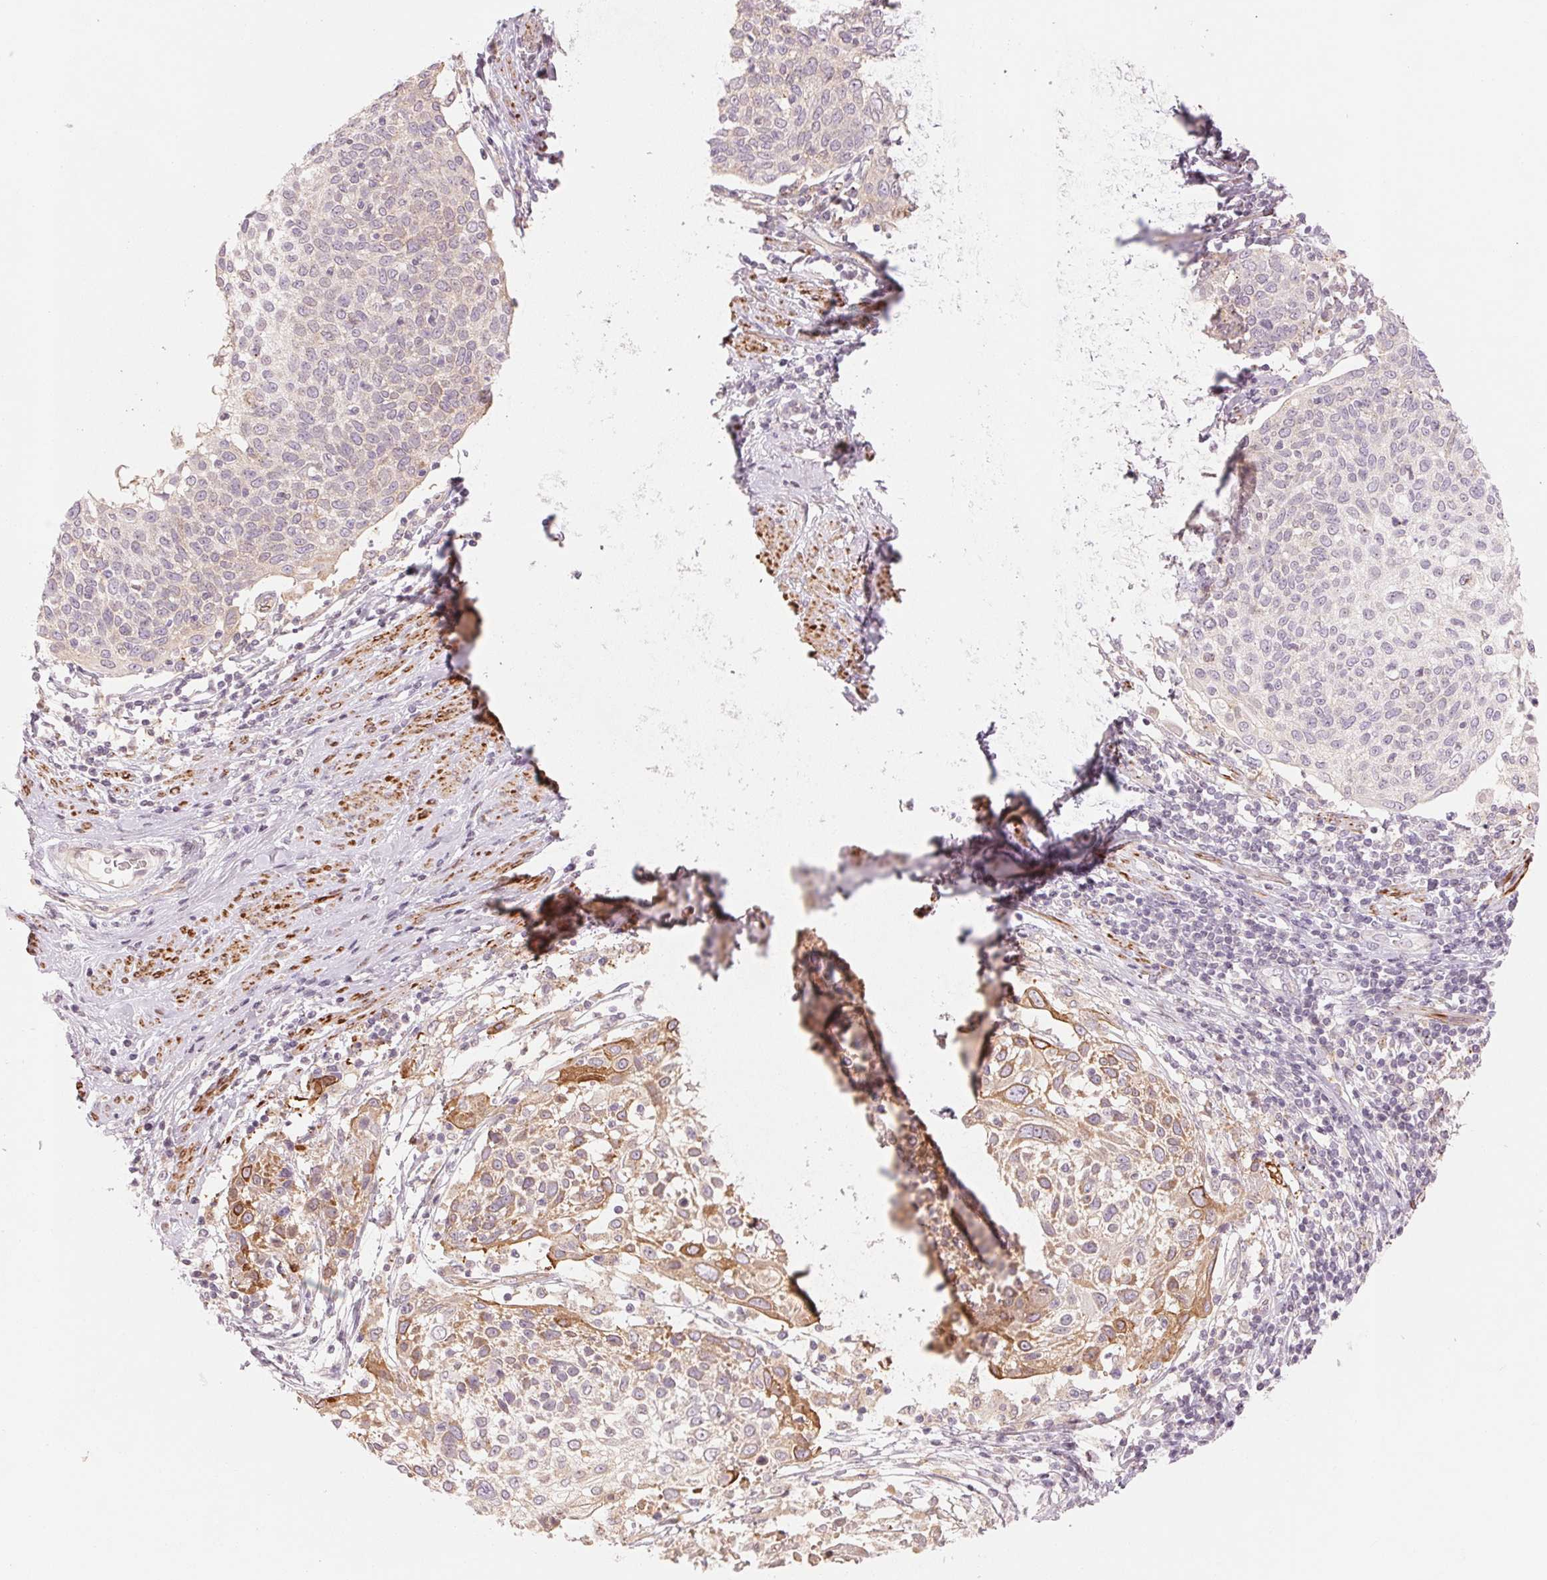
{"staining": {"intensity": "negative", "quantity": "none", "location": "none"}, "tissue": "cervical cancer", "cell_type": "Tumor cells", "image_type": "cancer", "snomed": [{"axis": "morphology", "description": "Squamous cell carcinoma, NOS"}, {"axis": "topography", "description": "Cervix"}], "caption": "An immunohistochemistry (IHC) photomicrograph of cervical cancer is shown. There is no staining in tumor cells of cervical cancer. The staining was performed using DAB to visualize the protein expression in brown, while the nuclei were stained in blue with hematoxylin (Magnification: 20x).", "gene": "SLC17A4", "patient": {"sex": "female", "age": 61}}